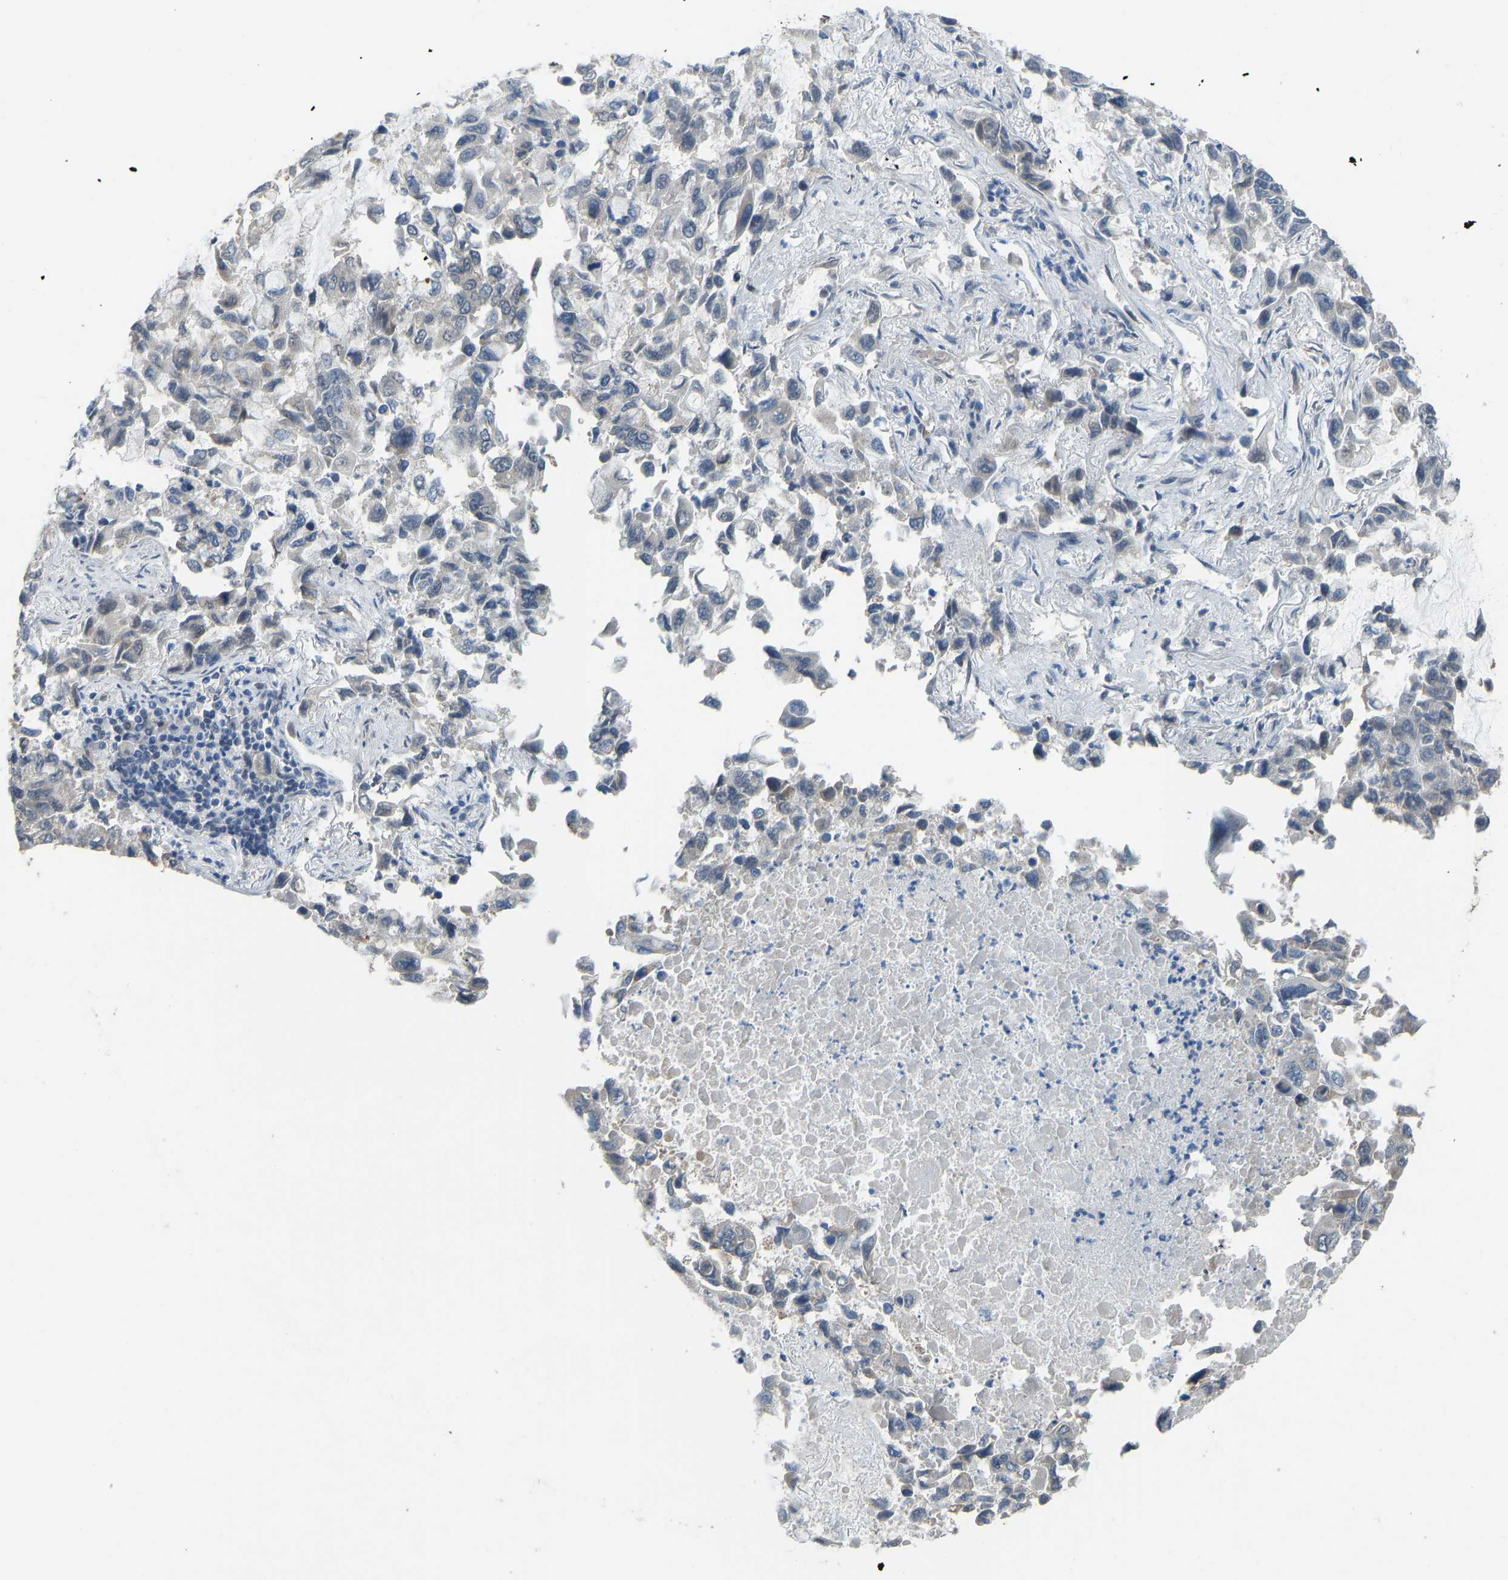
{"staining": {"intensity": "negative", "quantity": "none", "location": "none"}, "tissue": "lung cancer", "cell_type": "Tumor cells", "image_type": "cancer", "snomed": [{"axis": "morphology", "description": "Adenocarcinoma, NOS"}, {"axis": "topography", "description": "Lung"}], "caption": "Tumor cells show no significant expression in adenocarcinoma (lung). Brightfield microscopy of IHC stained with DAB (brown) and hematoxylin (blue), captured at high magnification.", "gene": "KPNA6", "patient": {"sex": "male", "age": 64}}